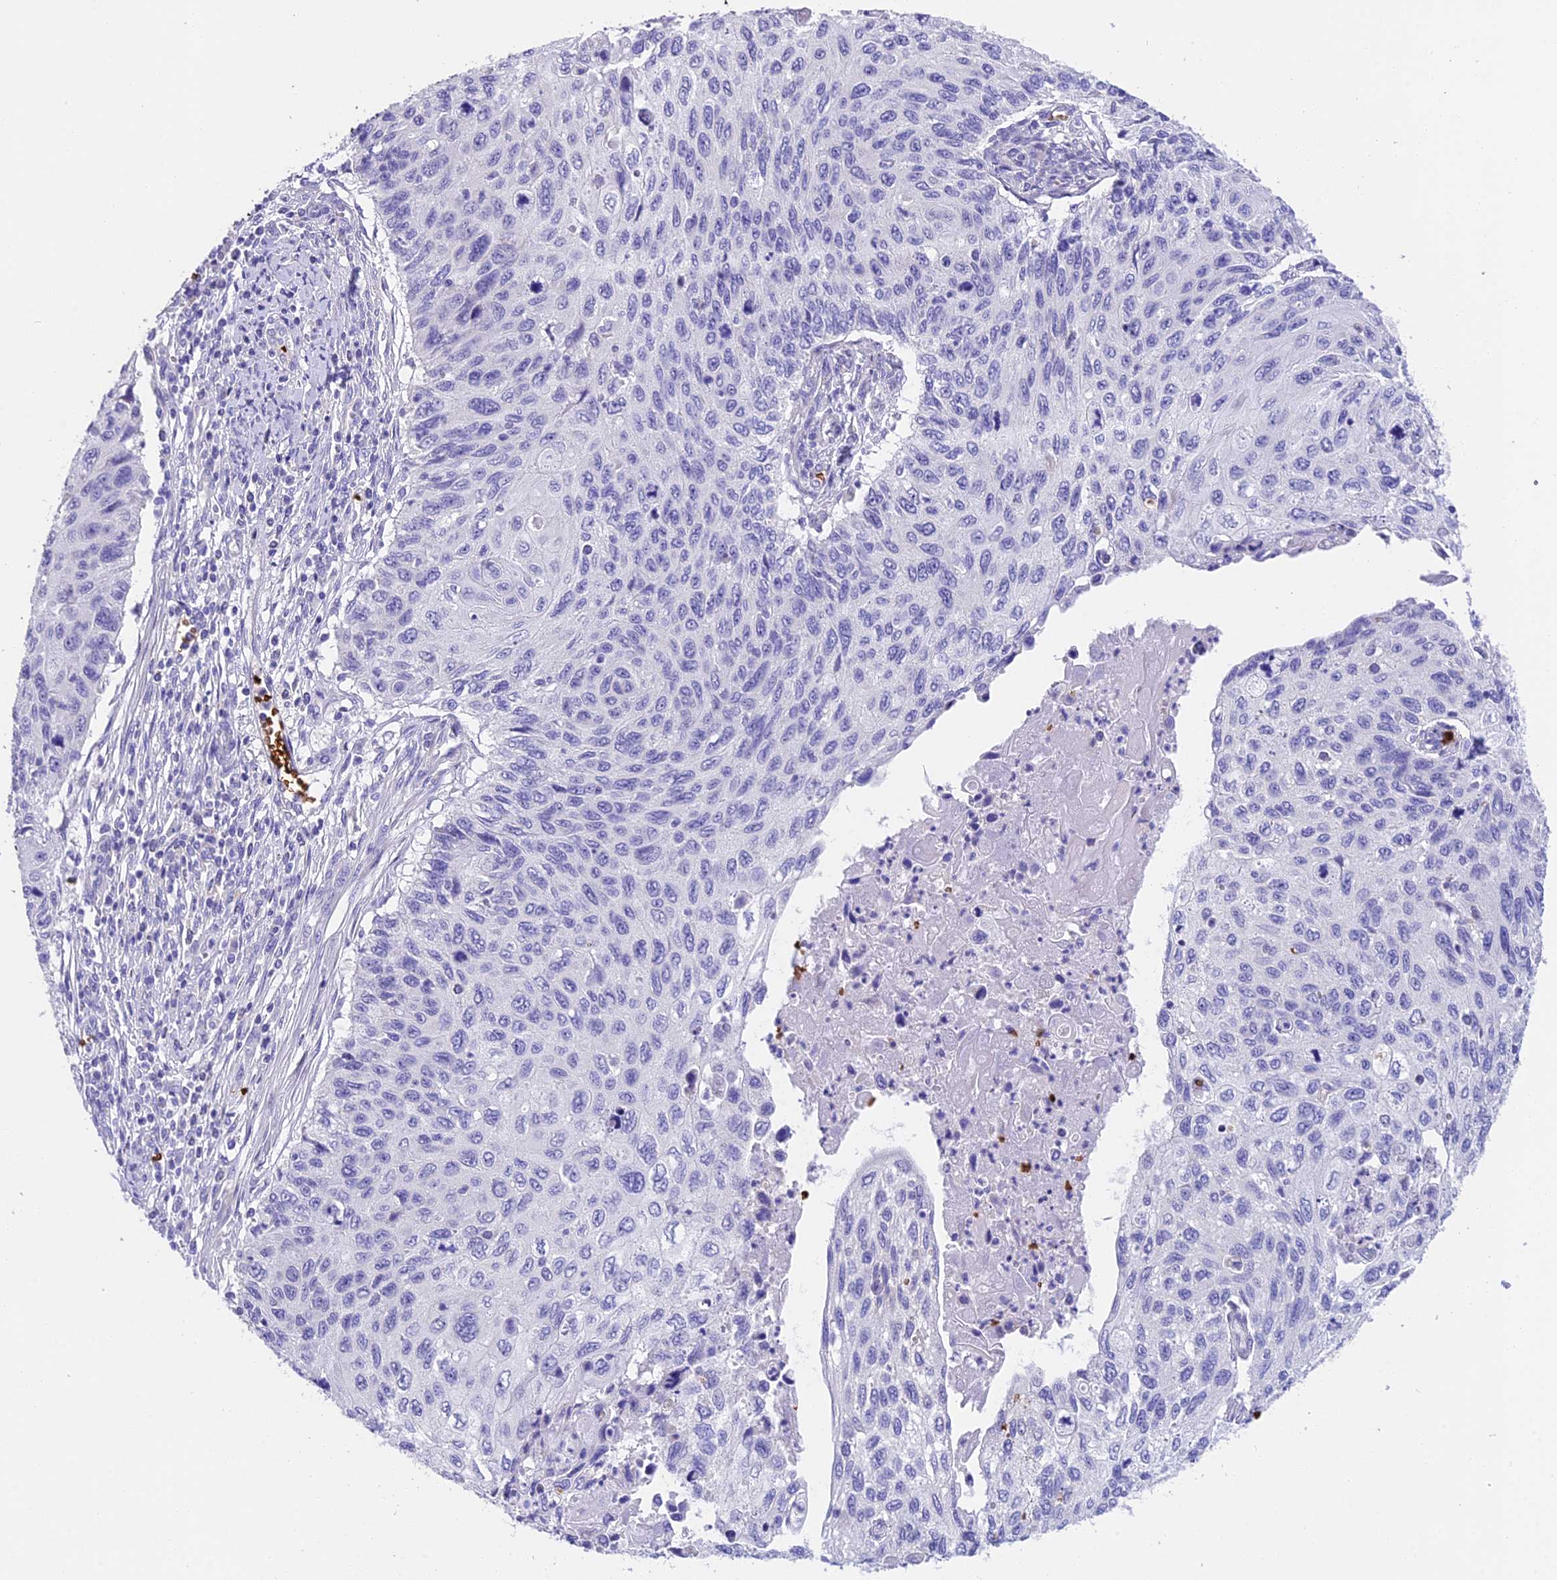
{"staining": {"intensity": "negative", "quantity": "none", "location": "none"}, "tissue": "cervical cancer", "cell_type": "Tumor cells", "image_type": "cancer", "snomed": [{"axis": "morphology", "description": "Squamous cell carcinoma, NOS"}, {"axis": "topography", "description": "Cervix"}], "caption": "High magnification brightfield microscopy of cervical cancer (squamous cell carcinoma) stained with DAB (3,3'-diaminobenzidine) (brown) and counterstained with hematoxylin (blue): tumor cells show no significant positivity.", "gene": "TNNC2", "patient": {"sex": "female", "age": 70}}